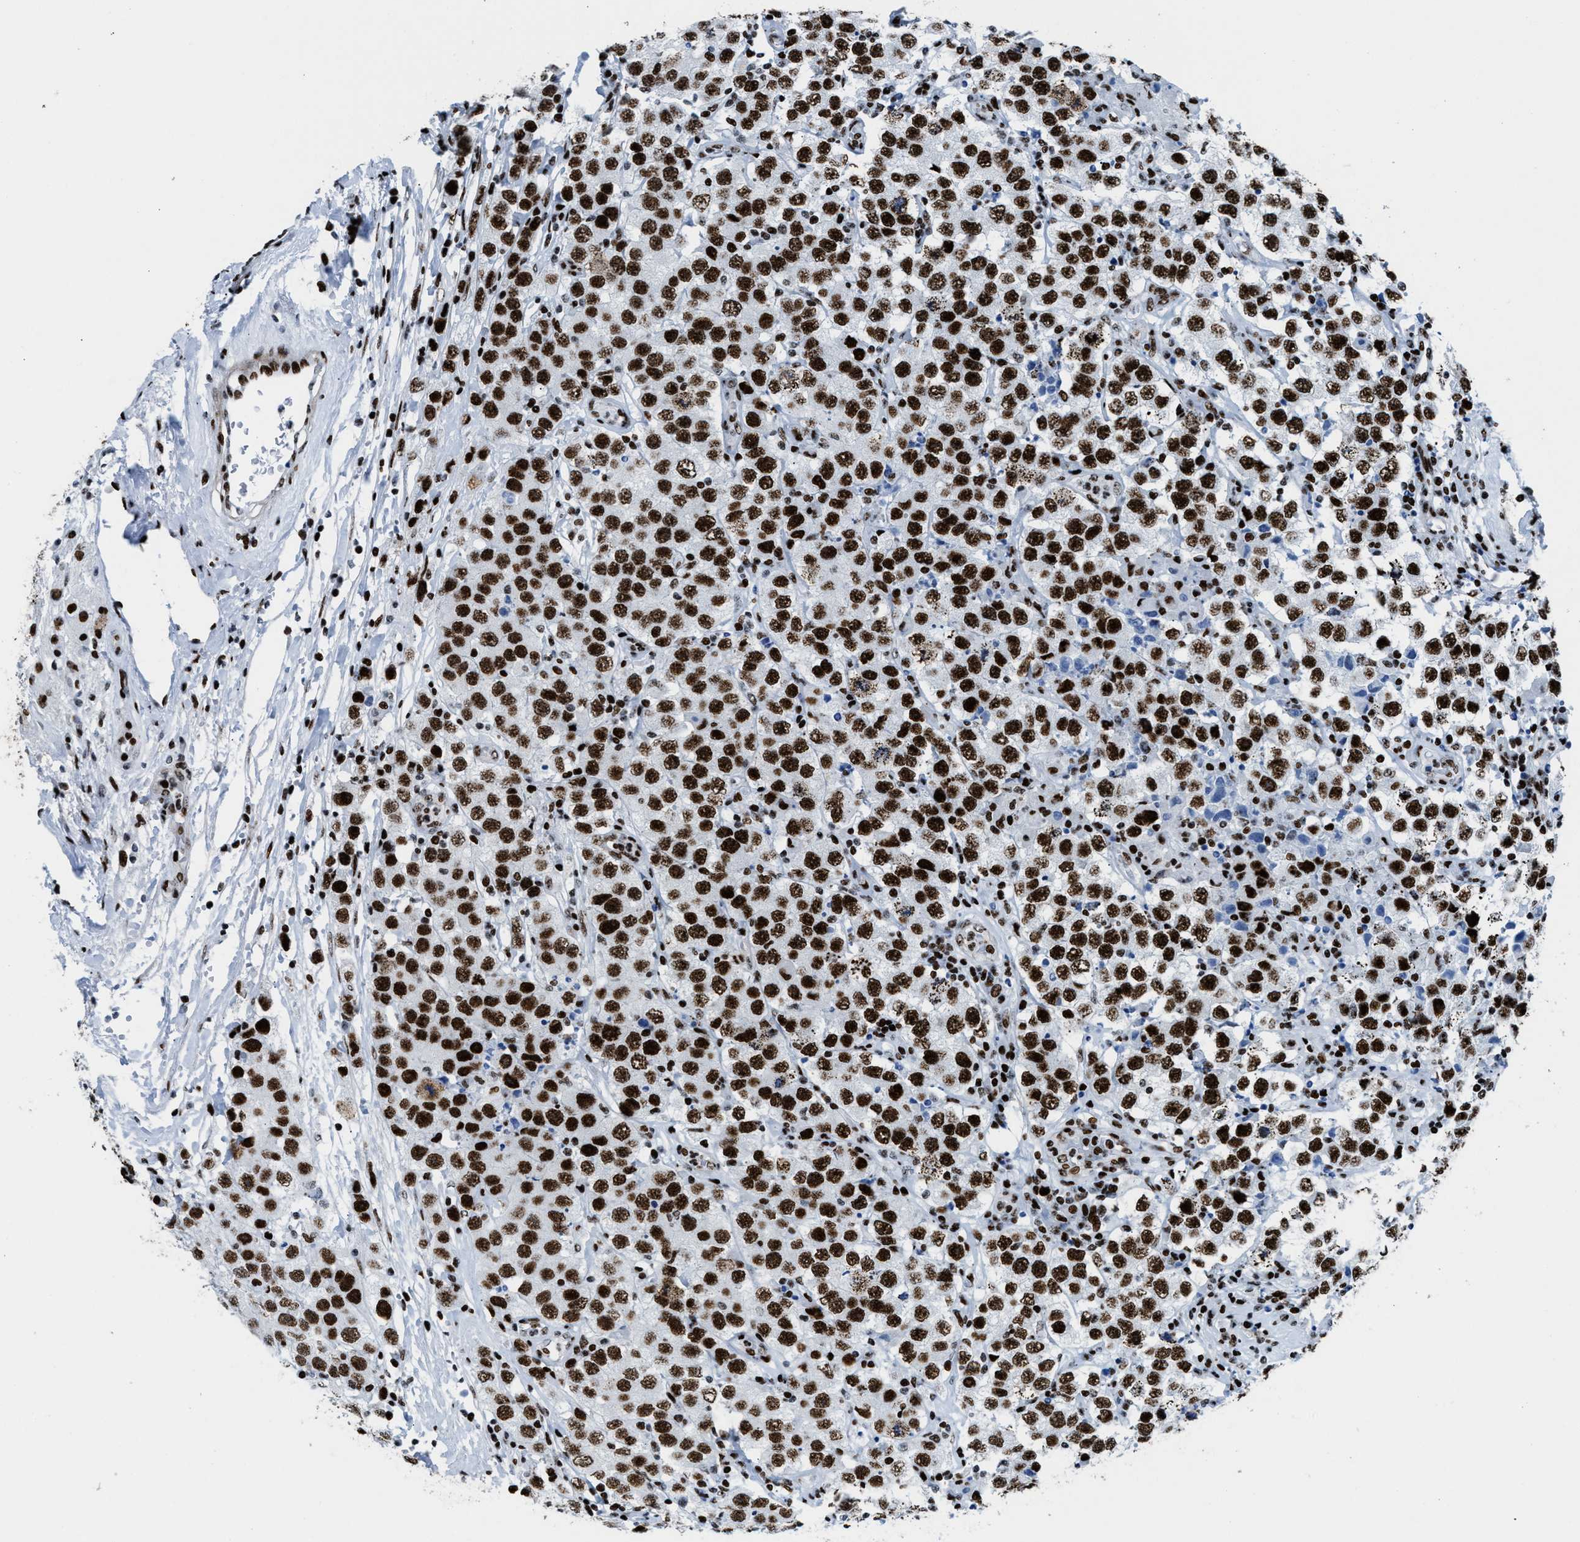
{"staining": {"intensity": "strong", "quantity": ">75%", "location": "nuclear"}, "tissue": "testis cancer", "cell_type": "Tumor cells", "image_type": "cancer", "snomed": [{"axis": "morphology", "description": "Seminoma, NOS"}, {"axis": "topography", "description": "Testis"}], "caption": "Strong nuclear protein expression is appreciated in about >75% of tumor cells in seminoma (testis). (DAB (3,3'-diaminobenzidine) IHC with brightfield microscopy, high magnification).", "gene": "NONO", "patient": {"sex": "male", "age": 52}}